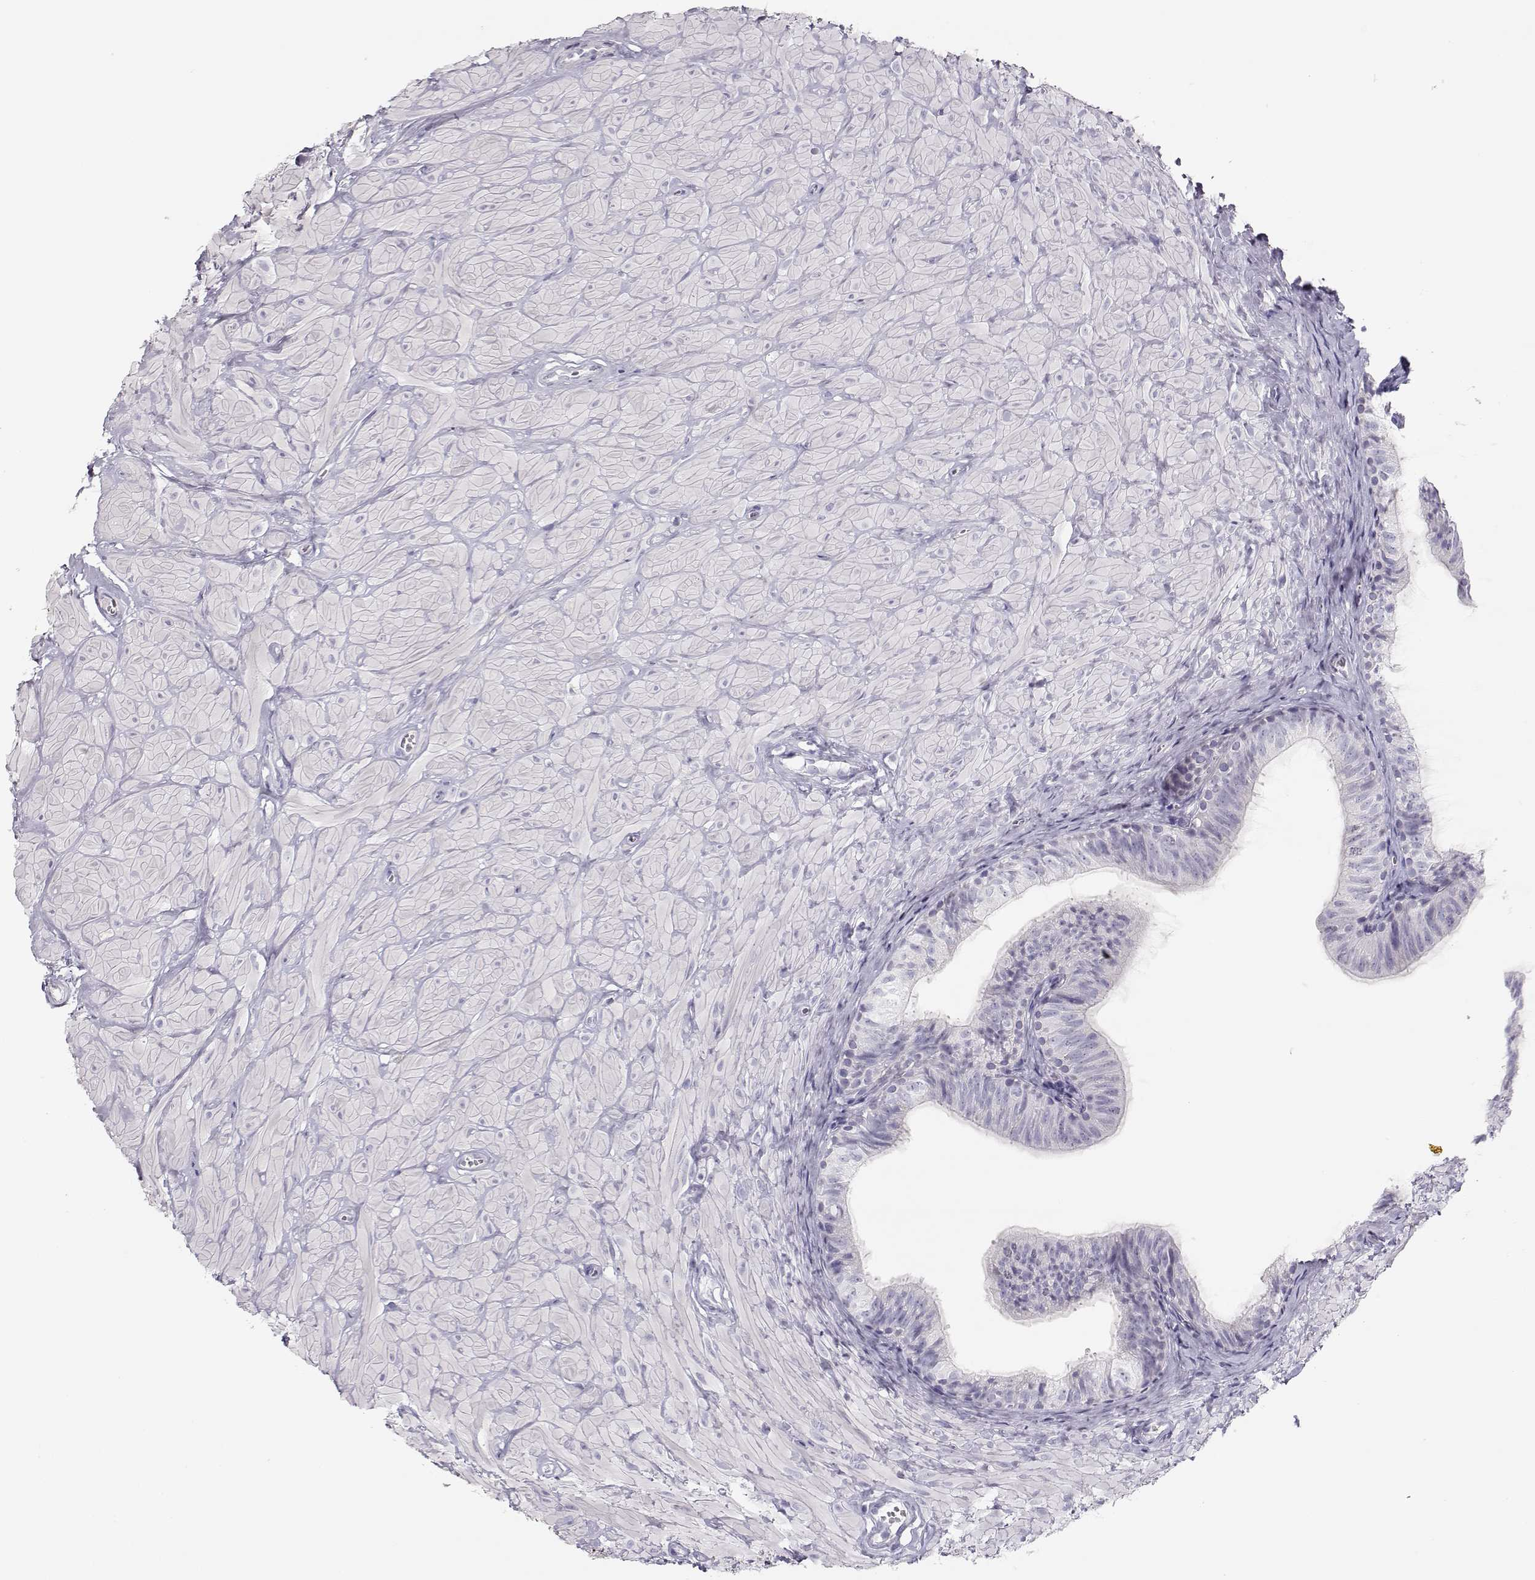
{"staining": {"intensity": "negative", "quantity": "none", "location": "none"}, "tissue": "epididymis", "cell_type": "Glandular cells", "image_type": "normal", "snomed": [{"axis": "morphology", "description": "Normal tissue, NOS"}, {"axis": "topography", "description": "Epididymis"}, {"axis": "topography", "description": "Vas deferens"}], "caption": "Photomicrograph shows no significant protein positivity in glandular cells of benign epididymis.", "gene": "LEPR", "patient": {"sex": "male", "age": 23}}